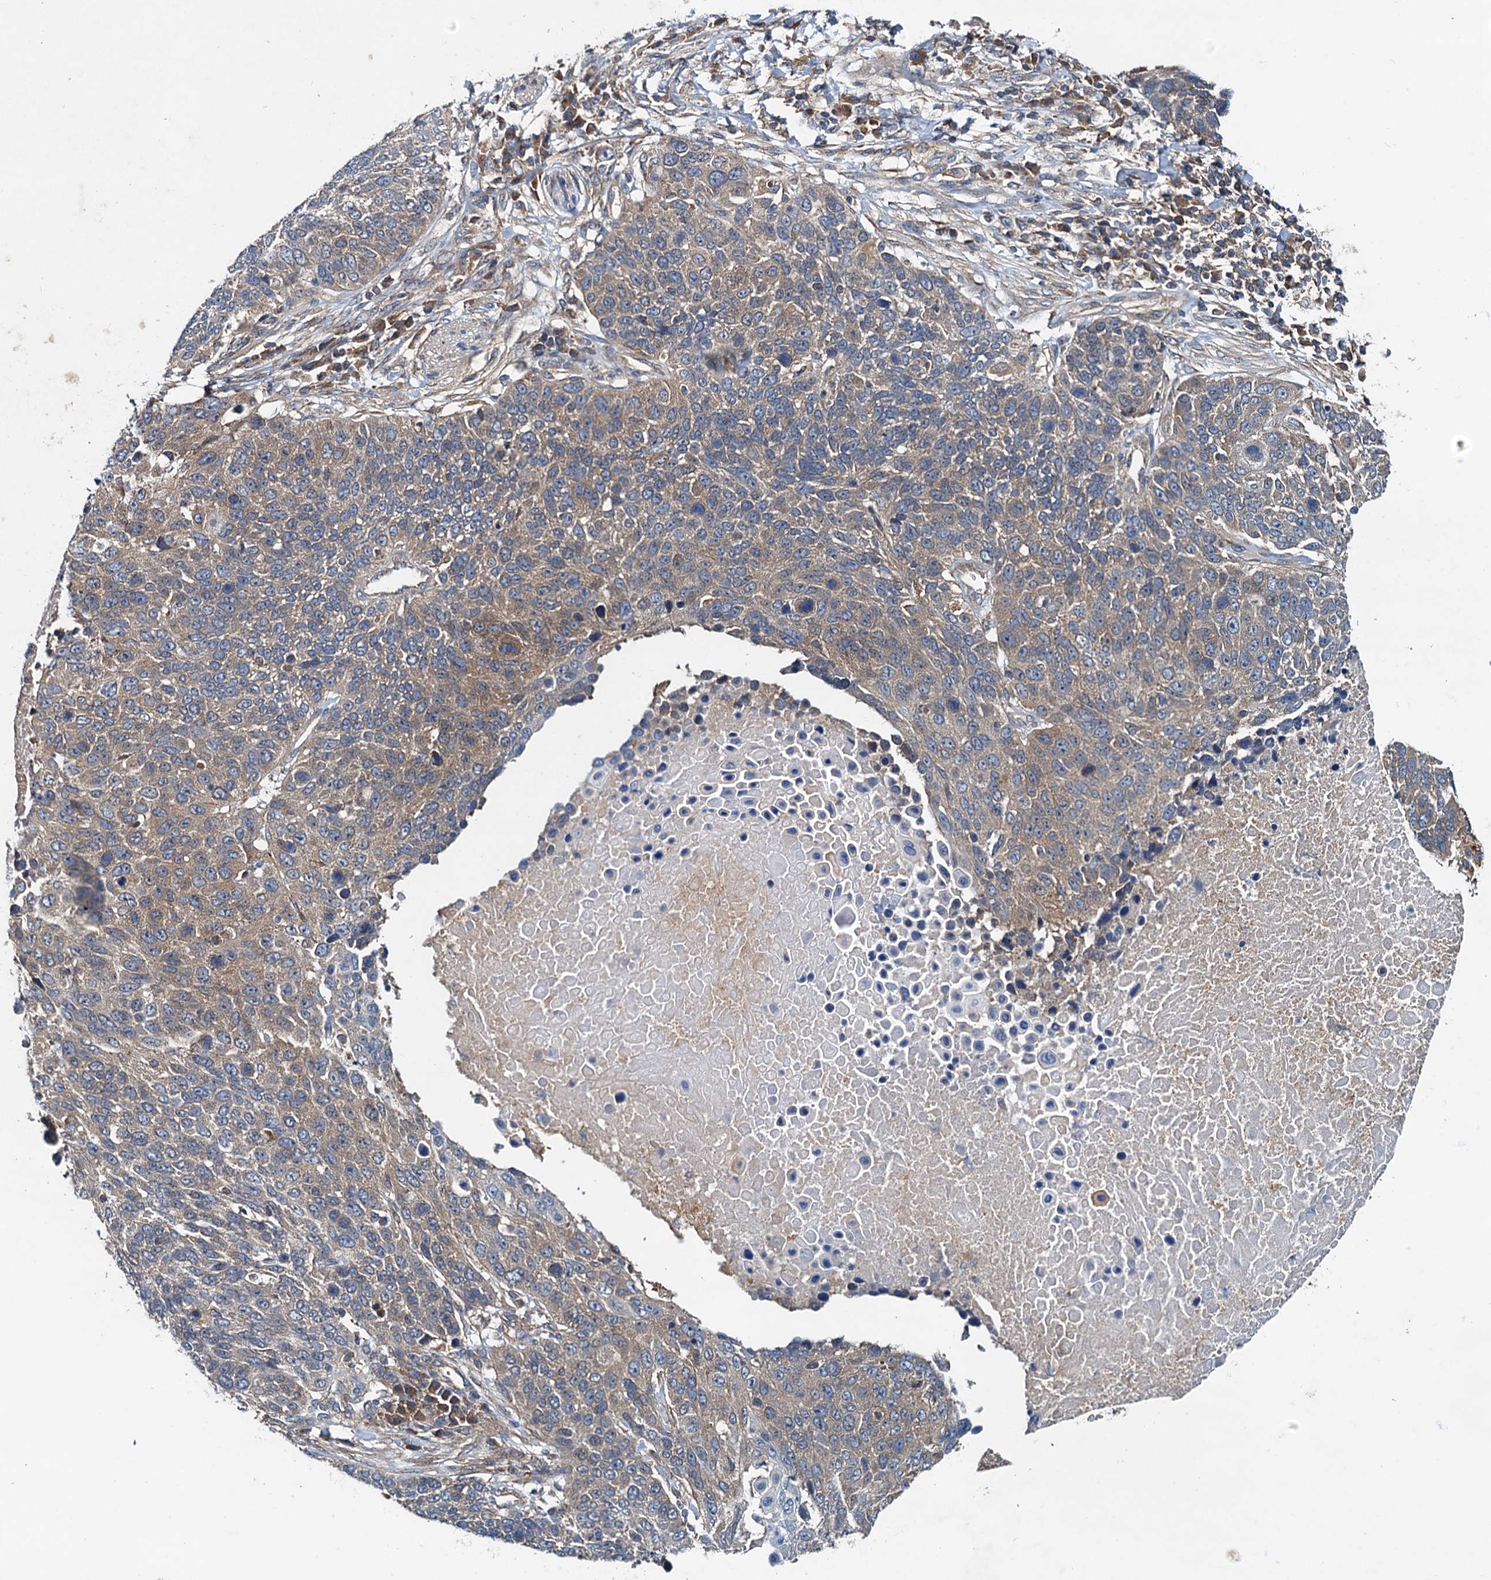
{"staining": {"intensity": "weak", "quantity": "25%-75%", "location": "cytoplasmic/membranous"}, "tissue": "lung cancer", "cell_type": "Tumor cells", "image_type": "cancer", "snomed": [{"axis": "morphology", "description": "Normal tissue, NOS"}, {"axis": "morphology", "description": "Squamous cell carcinoma, NOS"}, {"axis": "topography", "description": "Lymph node"}, {"axis": "topography", "description": "Lung"}], "caption": "Immunohistochemistry (IHC) micrograph of neoplastic tissue: human squamous cell carcinoma (lung) stained using immunohistochemistry (IHC) displays low levels of weak protein expression localized specifically in the cytoplasmic/membranous of tumor cells, appearing as a cytoplasmic/membranous brown color.", "gene": "EFL1", "patient": {"sex": "male", "age": 66}}